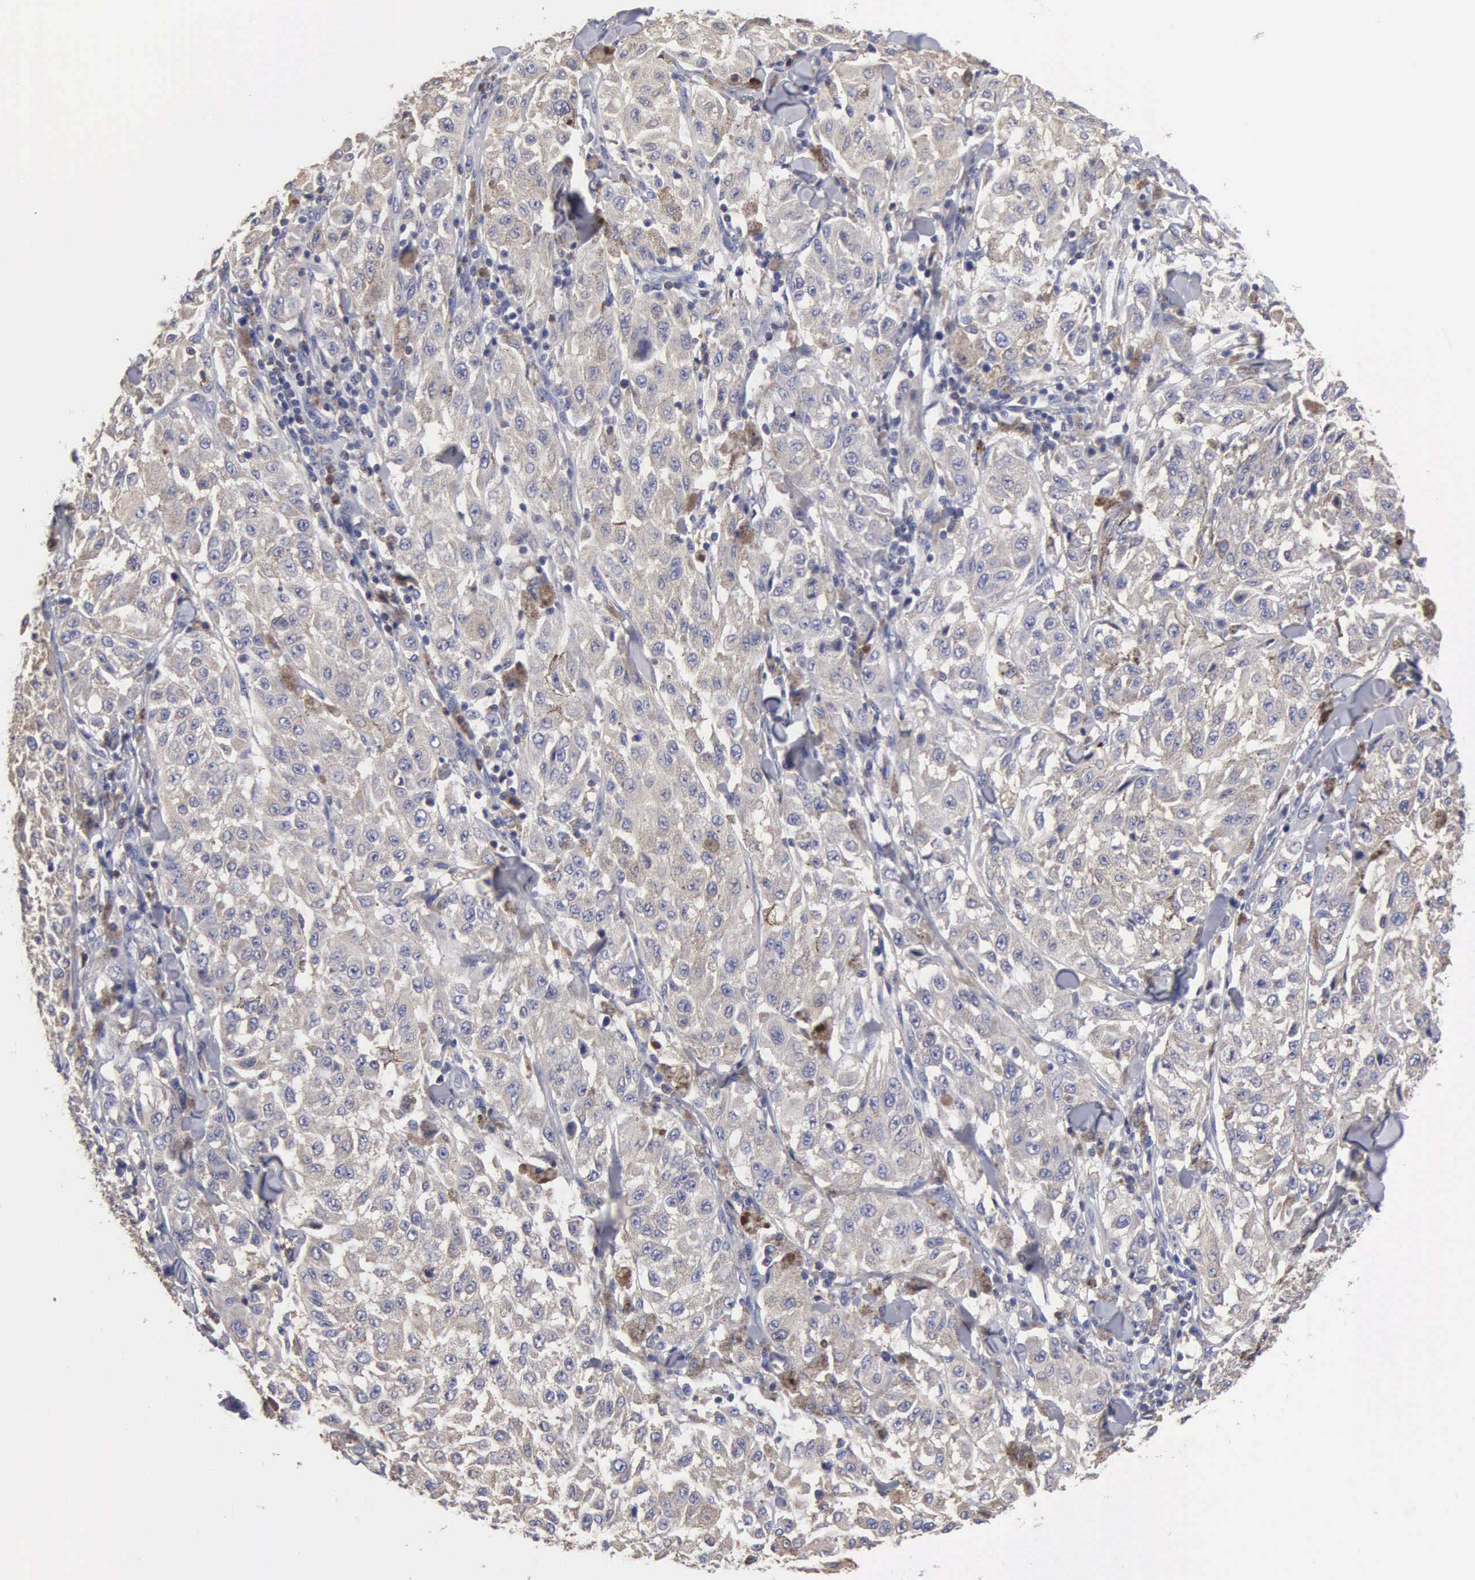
{"staining": {"intensity": "weak", "quantity": "<25%", "location": "cytoplasmic/membranous"}, "tissue": "melanoma", "cell_type": "Tumor cells", "image_type": "cancer", "snomed": [{"axis": "morphology", "description": "Malignant melanoma, NOS"}, {"axis": "topography", "description": "Skin"}], "caption": "Tumor cells show no significant expression in malignant melanoma.", "gene": "G6PD", "patient": {"sex": "female", "age": 64}}